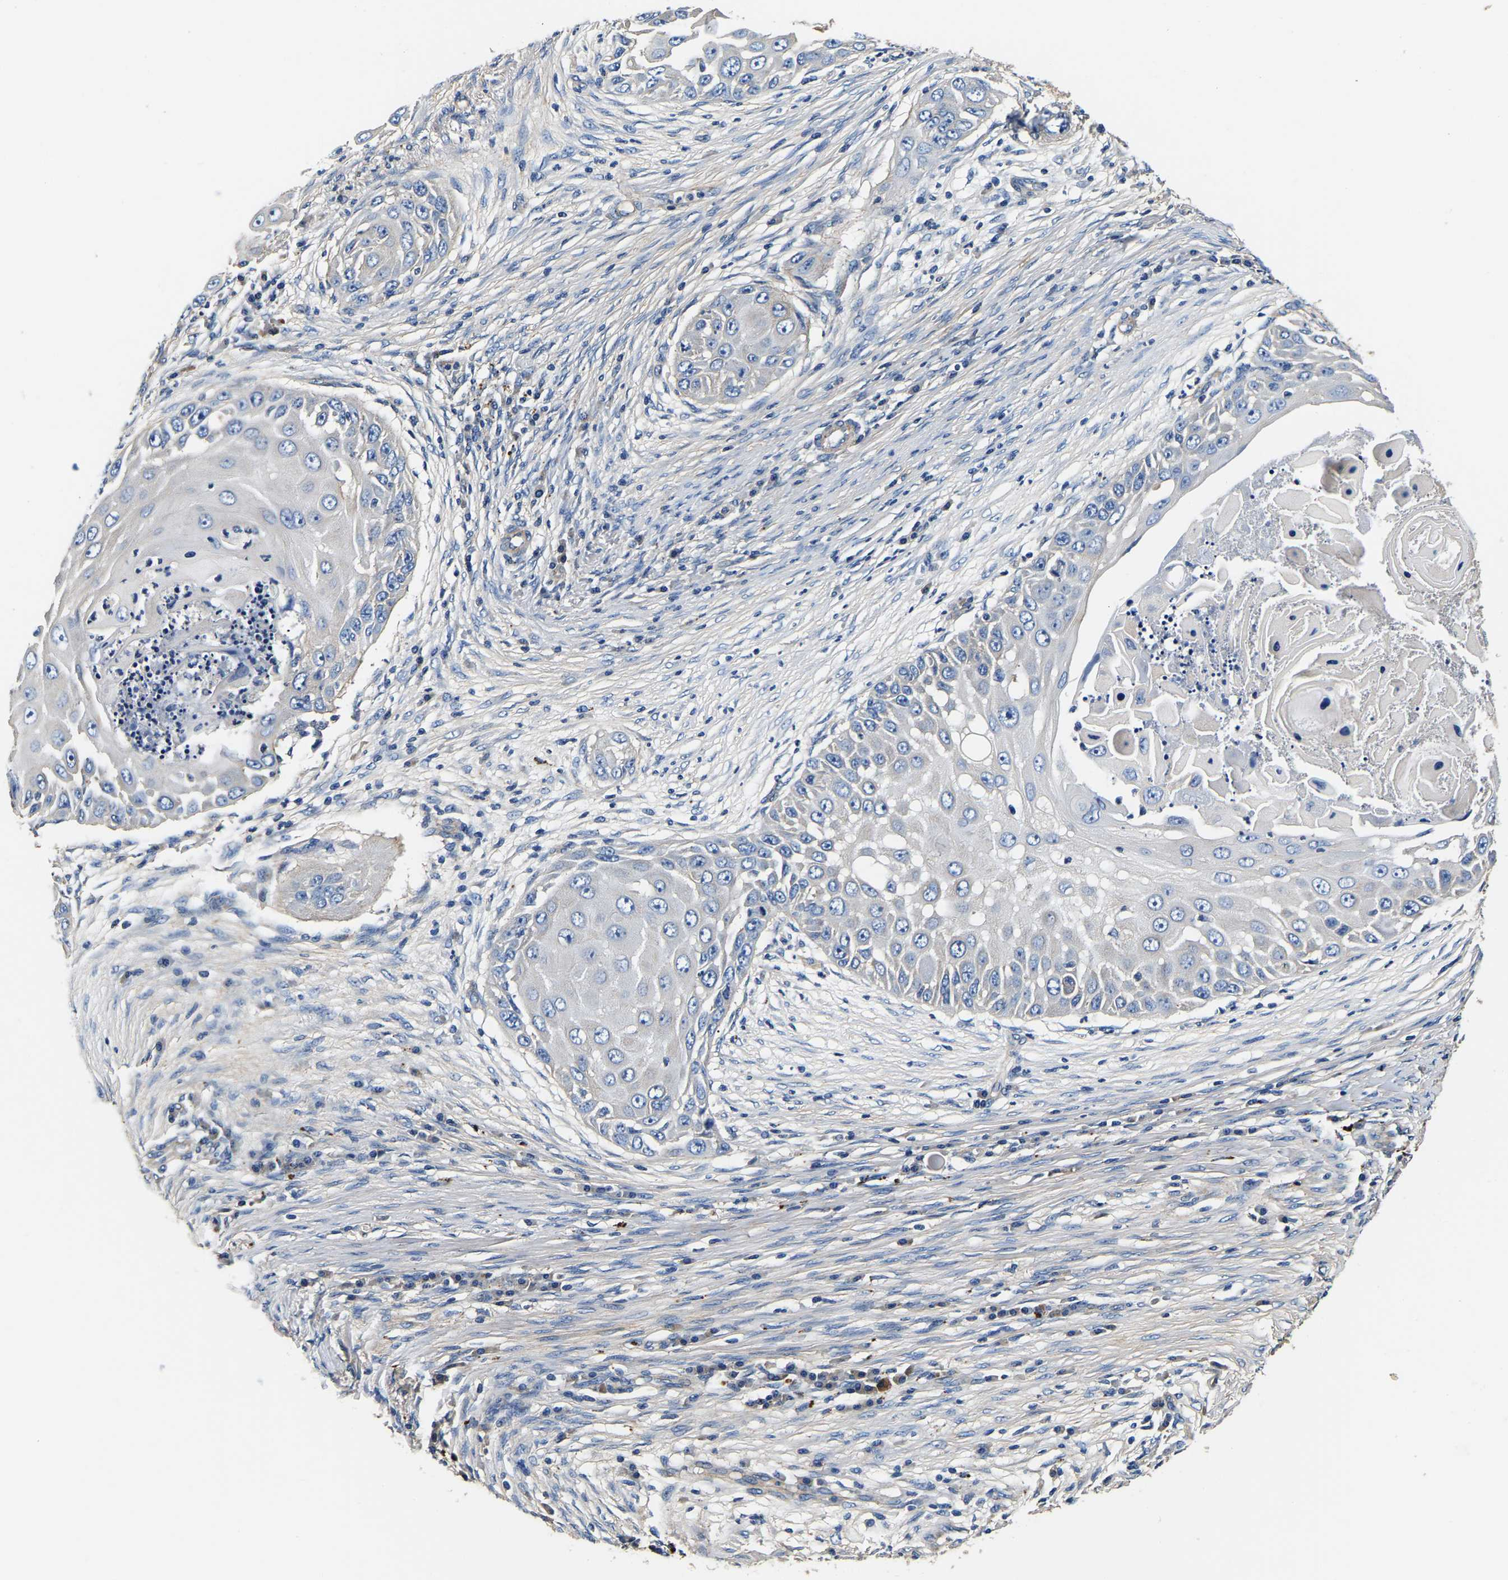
{"staining": {"intensity": "negative", "quantity": "none", "location": "none"}, "tissue": "skin cancer", "cell_type": "Tumor cells", "image_type": "cancer", "snomed": [{"axis": "morphology", "description": "Squamous cell carcinoma, NOS"}, {"axis": "topography", "description": "Skin"}], "caption": "Human skin cancer (squamous cell carcinoma) stained for a protein using IHC displays no staining in tumor cells.", "gene": "SH3GLB1", "patient": {"sex": "female", "age": 44}}